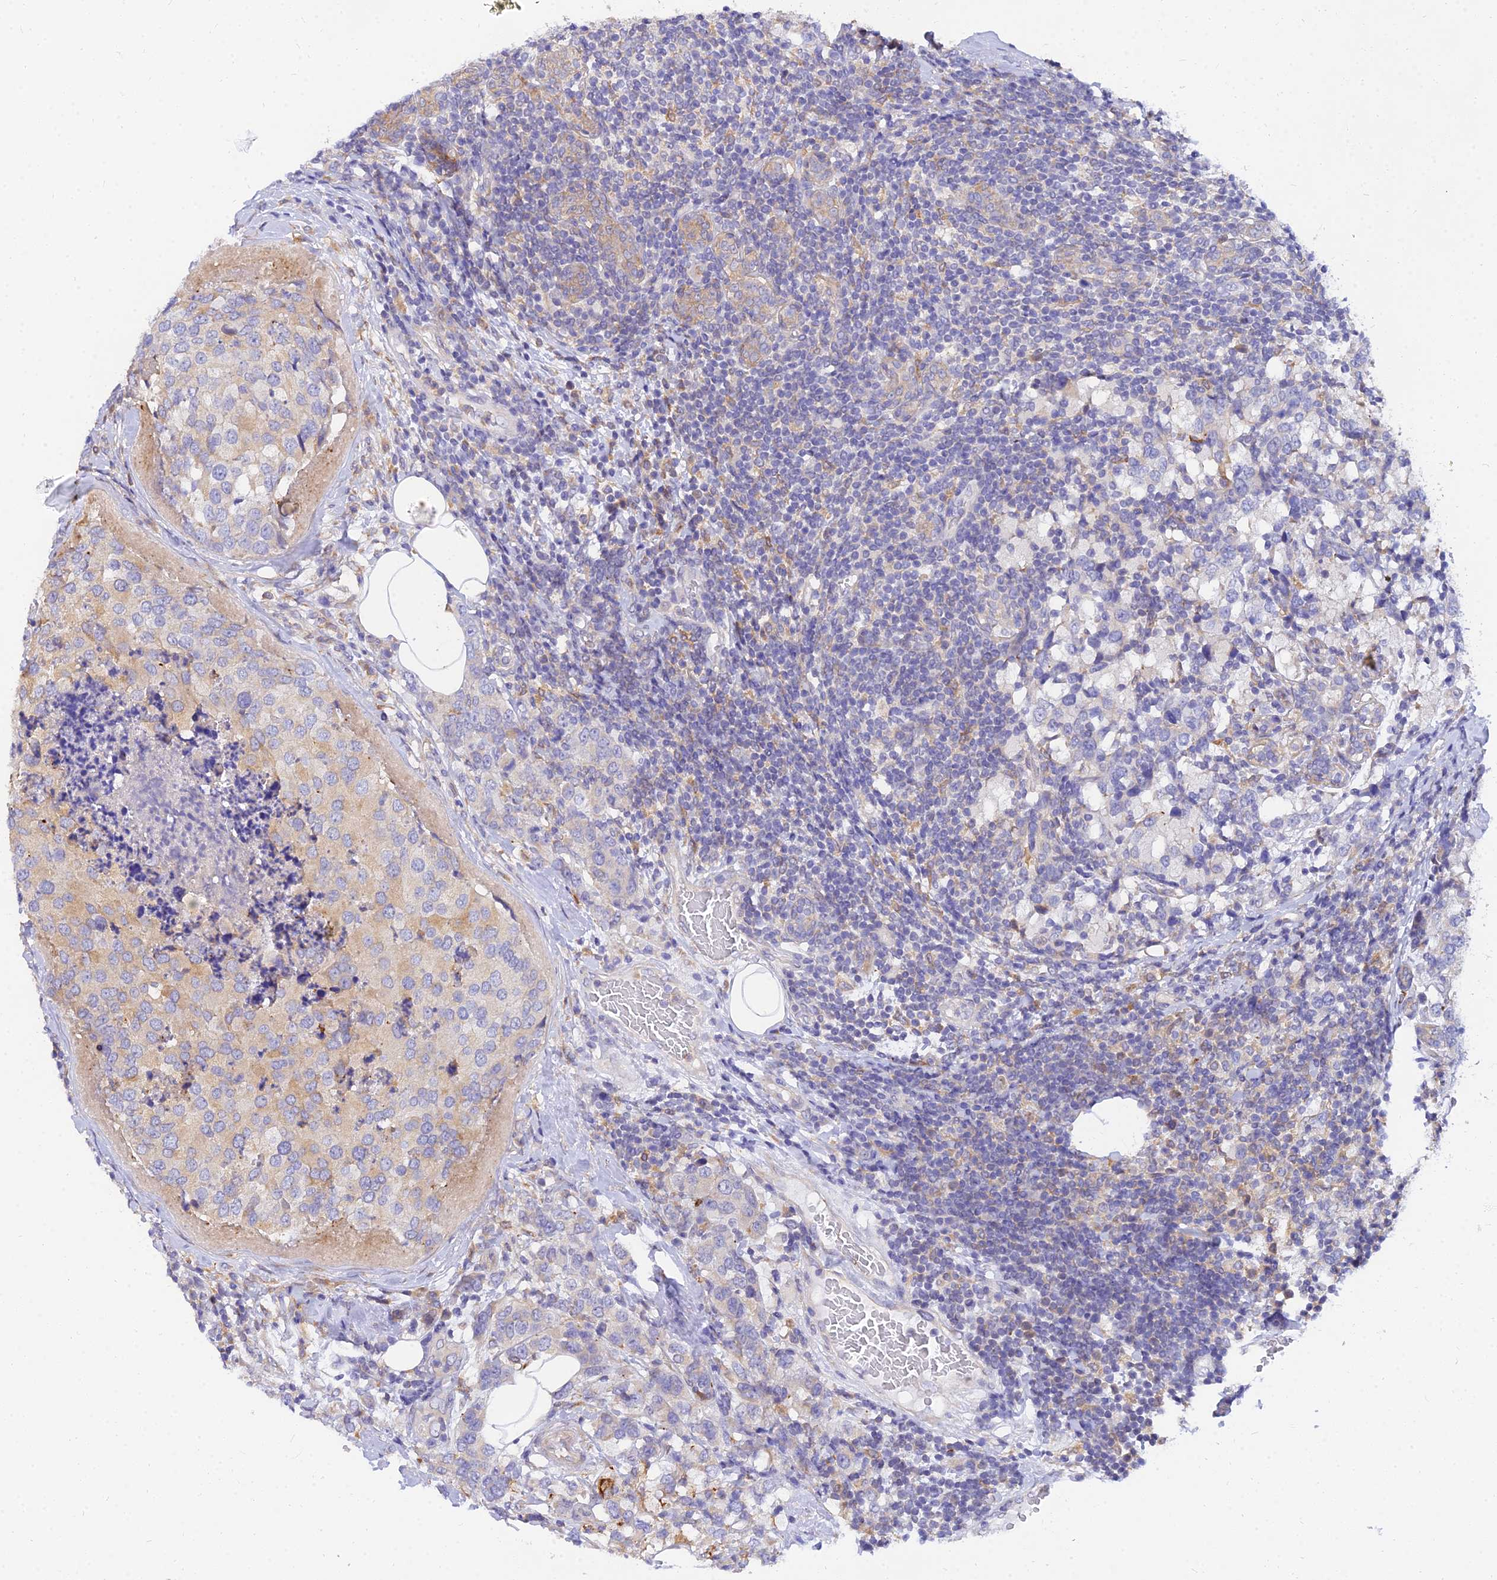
{"staining": {"intensity": "negative", "quantity": "none", "location": "none"}, "tissue": "breast cancer", "cell_type": "Tumor cells", "image_type": "cancer", "snomed": [{"axis": "morphology", "description": "Lobular carcinoma"}, {"axis": "topography", "description": "Breast"}], "caption": "Tumor cells are negative for protein expression in human breast cancer.", "gene": "ARL8B", "patient": {"sex": "female", "age": 59}}